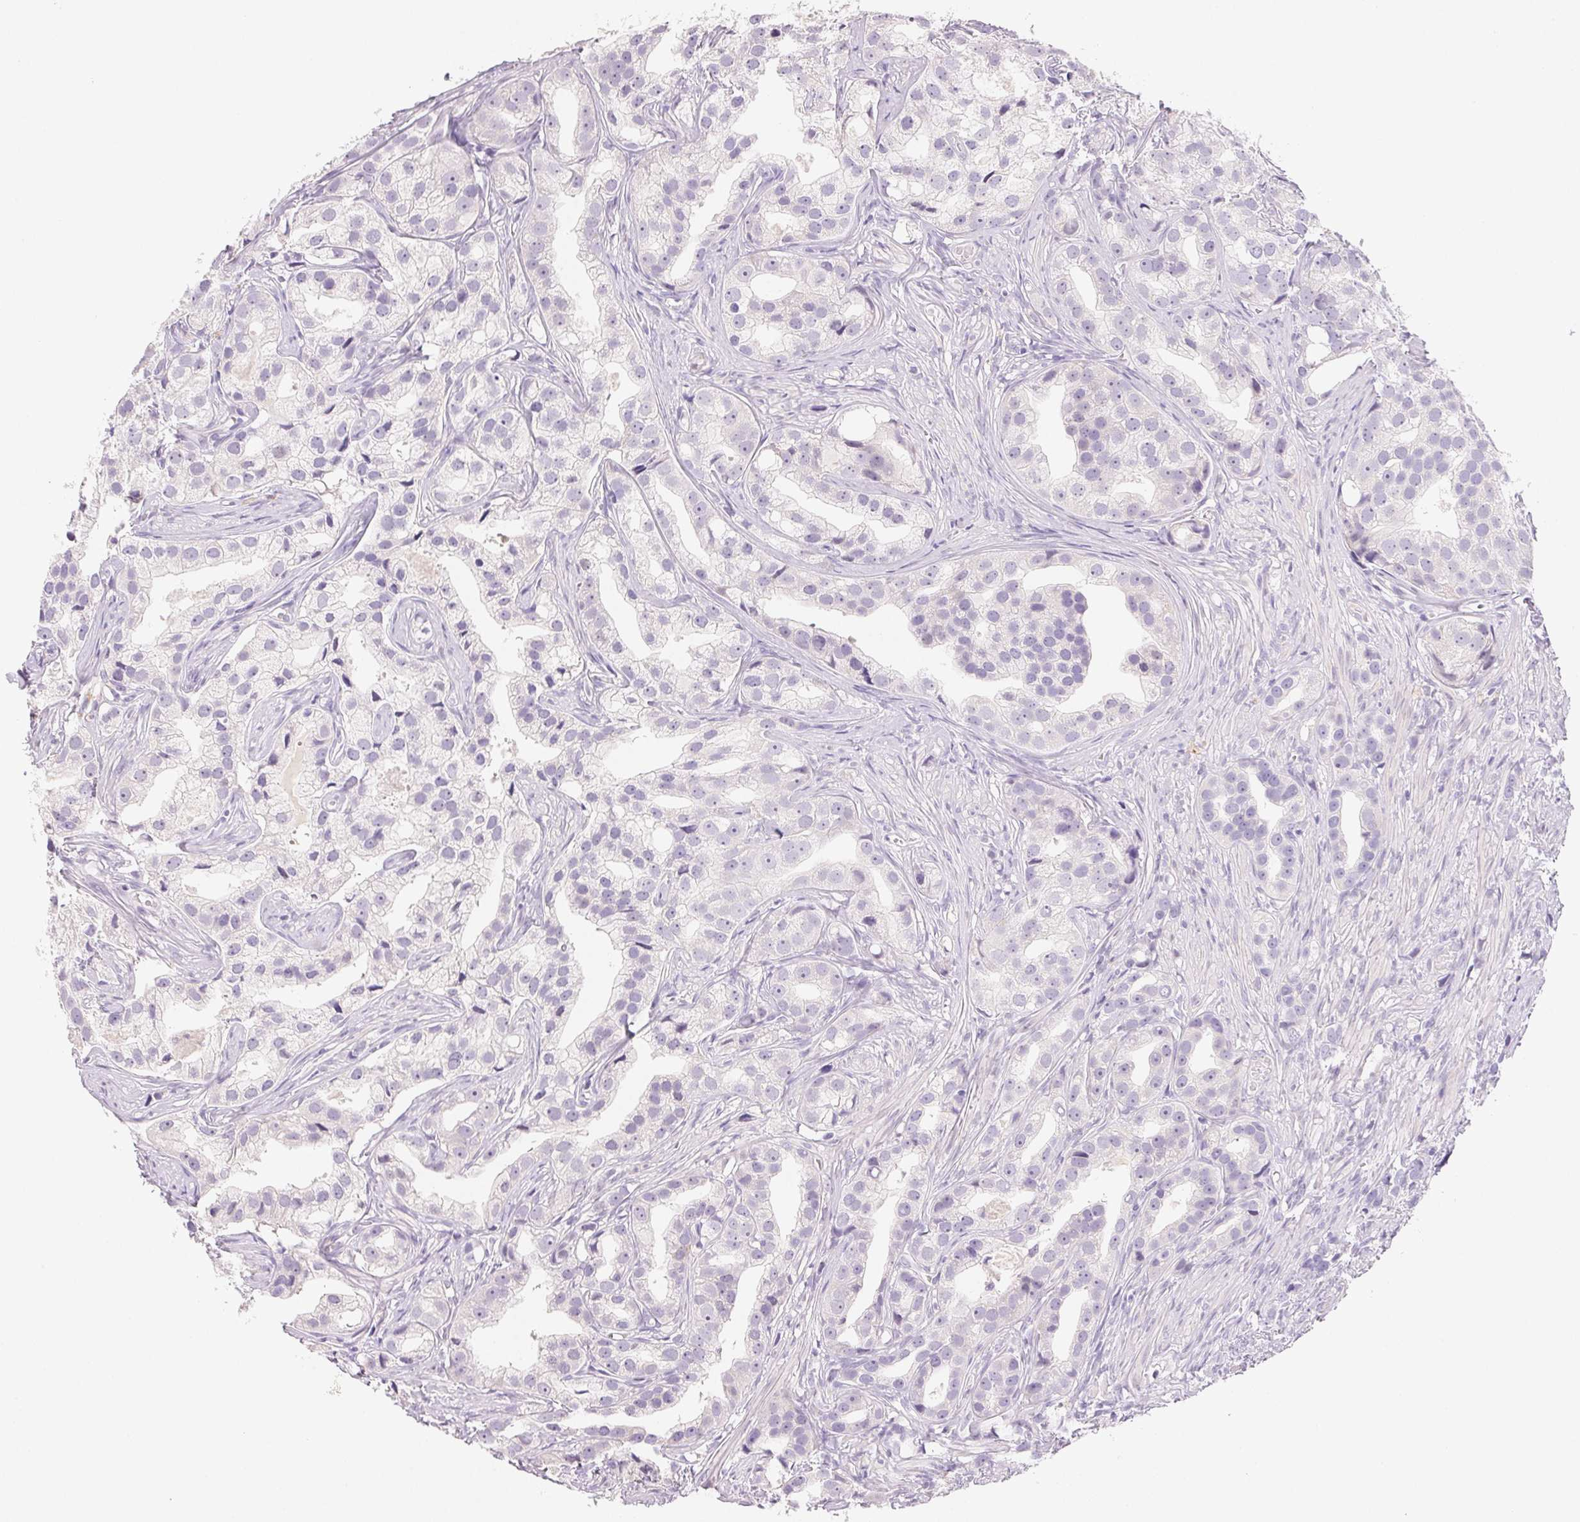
{"staining": {"intensity": "negative", "quantity": "none", "location": "none"}, "tissue": "prostate cancer", "cell_type": "Tumor cells", "image_type": "cancer", "snomed": [{"axis": "morphology", "description": "Adenocarcinoma, High grade"}, {"axis": "topography", "description": "Prostate"}], "caption": "IHC histopathology image of neoplastic tissue: human prostate cancer (high-grade adenocarcinoma) stained with DAB (3,3'-diaminobenzidine) exhibits no significant protein expression in tumor cells.", "gene": "BPIFB2", "patient": {"sex": "male", "age": 75}}